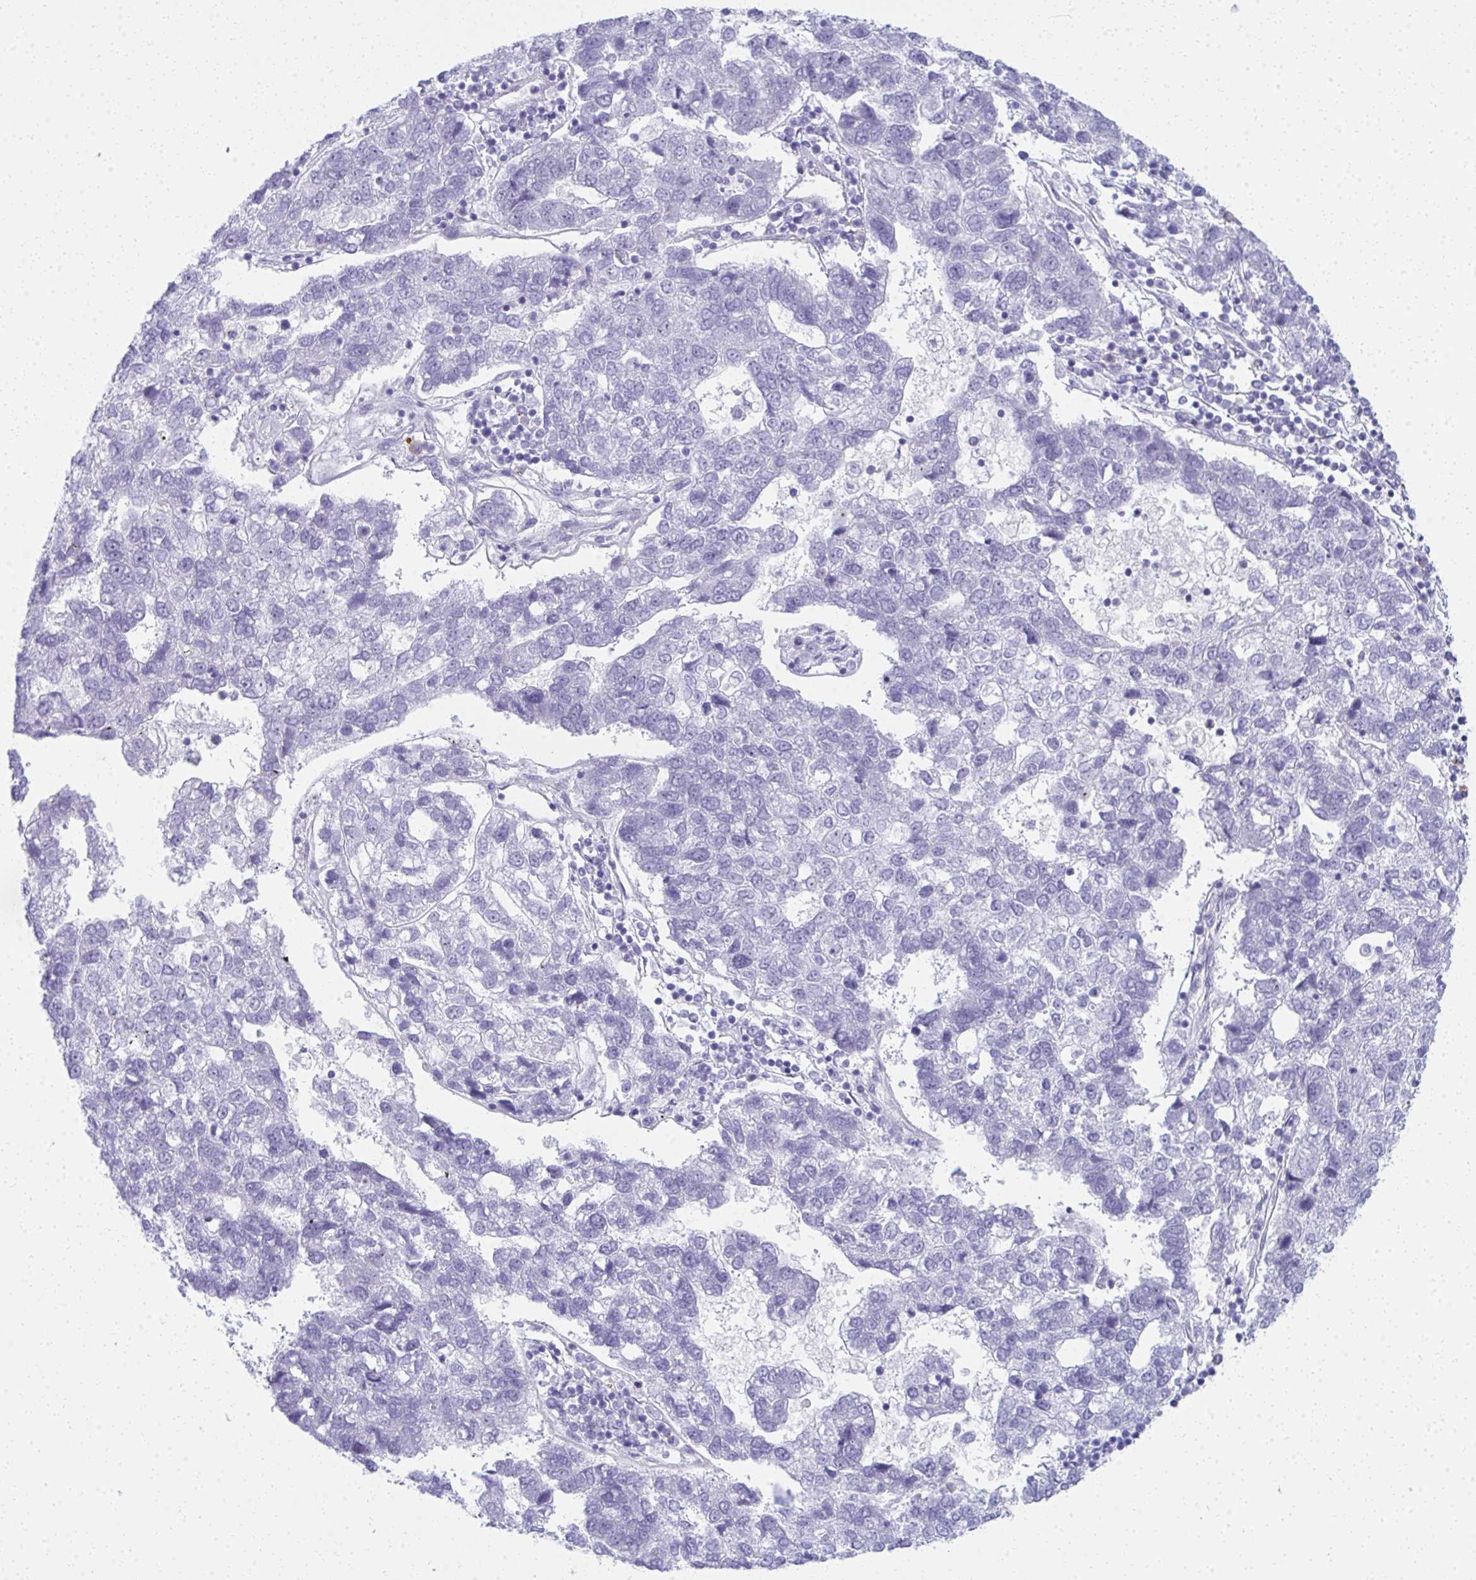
{"staining": {"intensity": "negative", "quantity": "none", "location": "none"}, "tissue": "pancreatic cancer", "cell_type": "Tumor cells", "image_type": "cancer", "snomed": [{"axis": "morphology", "description": "Adenocarcinoma, NOS"}, {"axis": "topography", "description": "Pancreas"}], "caption": "High magnification brightfield microscopy of pancreatic cancer (adenocarcinoma) stained with DAB (brown) and counterstained with hematoxylin (blue): tumor cells show no significant positivity.", "gene": "PUS7L", "patient": {"sex": "female", "age": 61}}